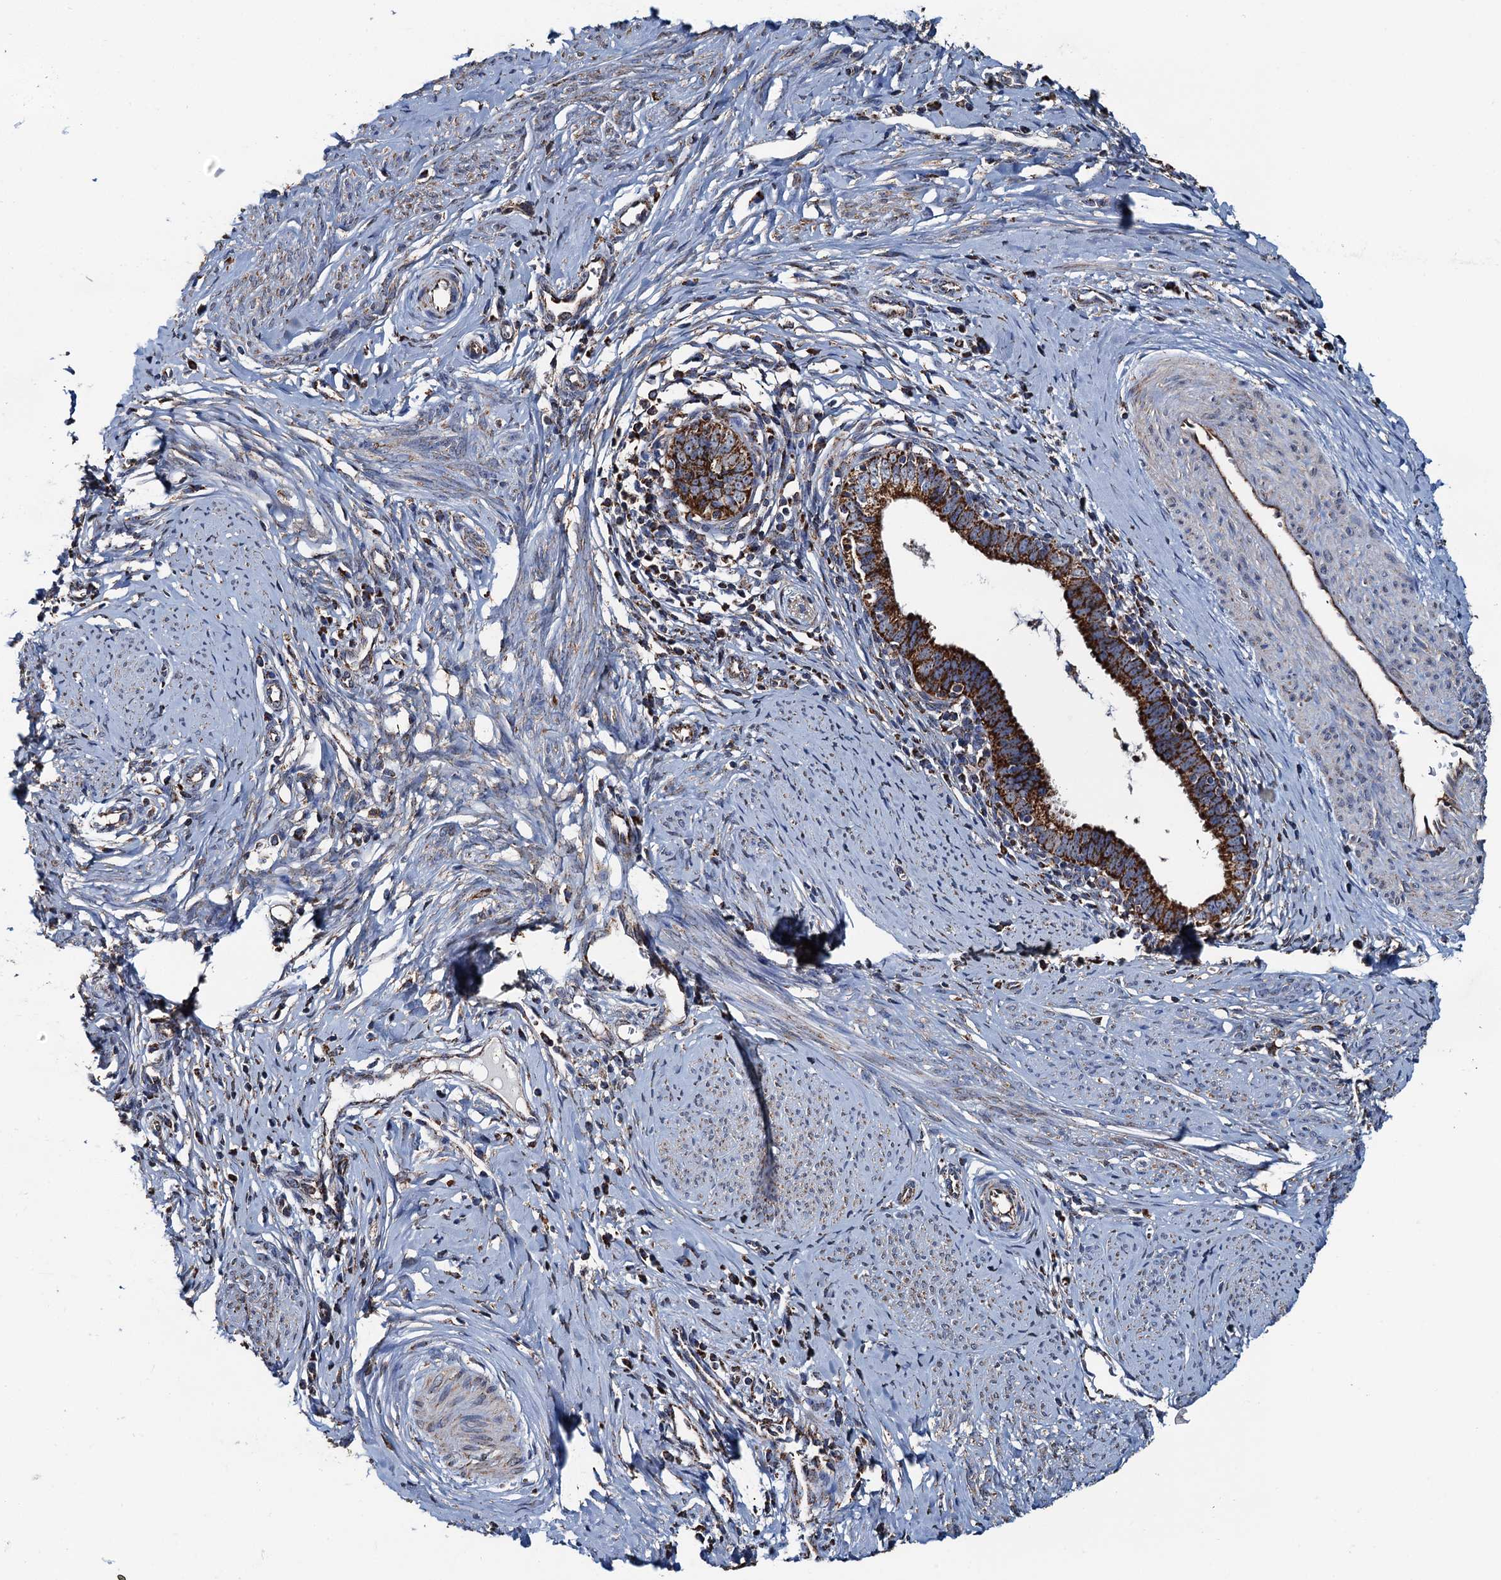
{"staining": {"intensity": "strong", "quantity": ">75%", "location": "cytoplasmic/membranous"}, "tissue": "cervical cancer", "cell_type": "Tumor cells", "image_type": "cancer", "snomed": [{"axis": "morphology", "description": "Adenocarcinoma, NOS"}, {"axis": "topography", "description": "Cervix"}], "caption": "Protein staining shows strong cytoplasmic/membranous positivity in approximately >75% of tumor cells in cervical adenocarcinoma.", "gene": "AAGAB", "patient": {"sex": "female", "age": 36}}